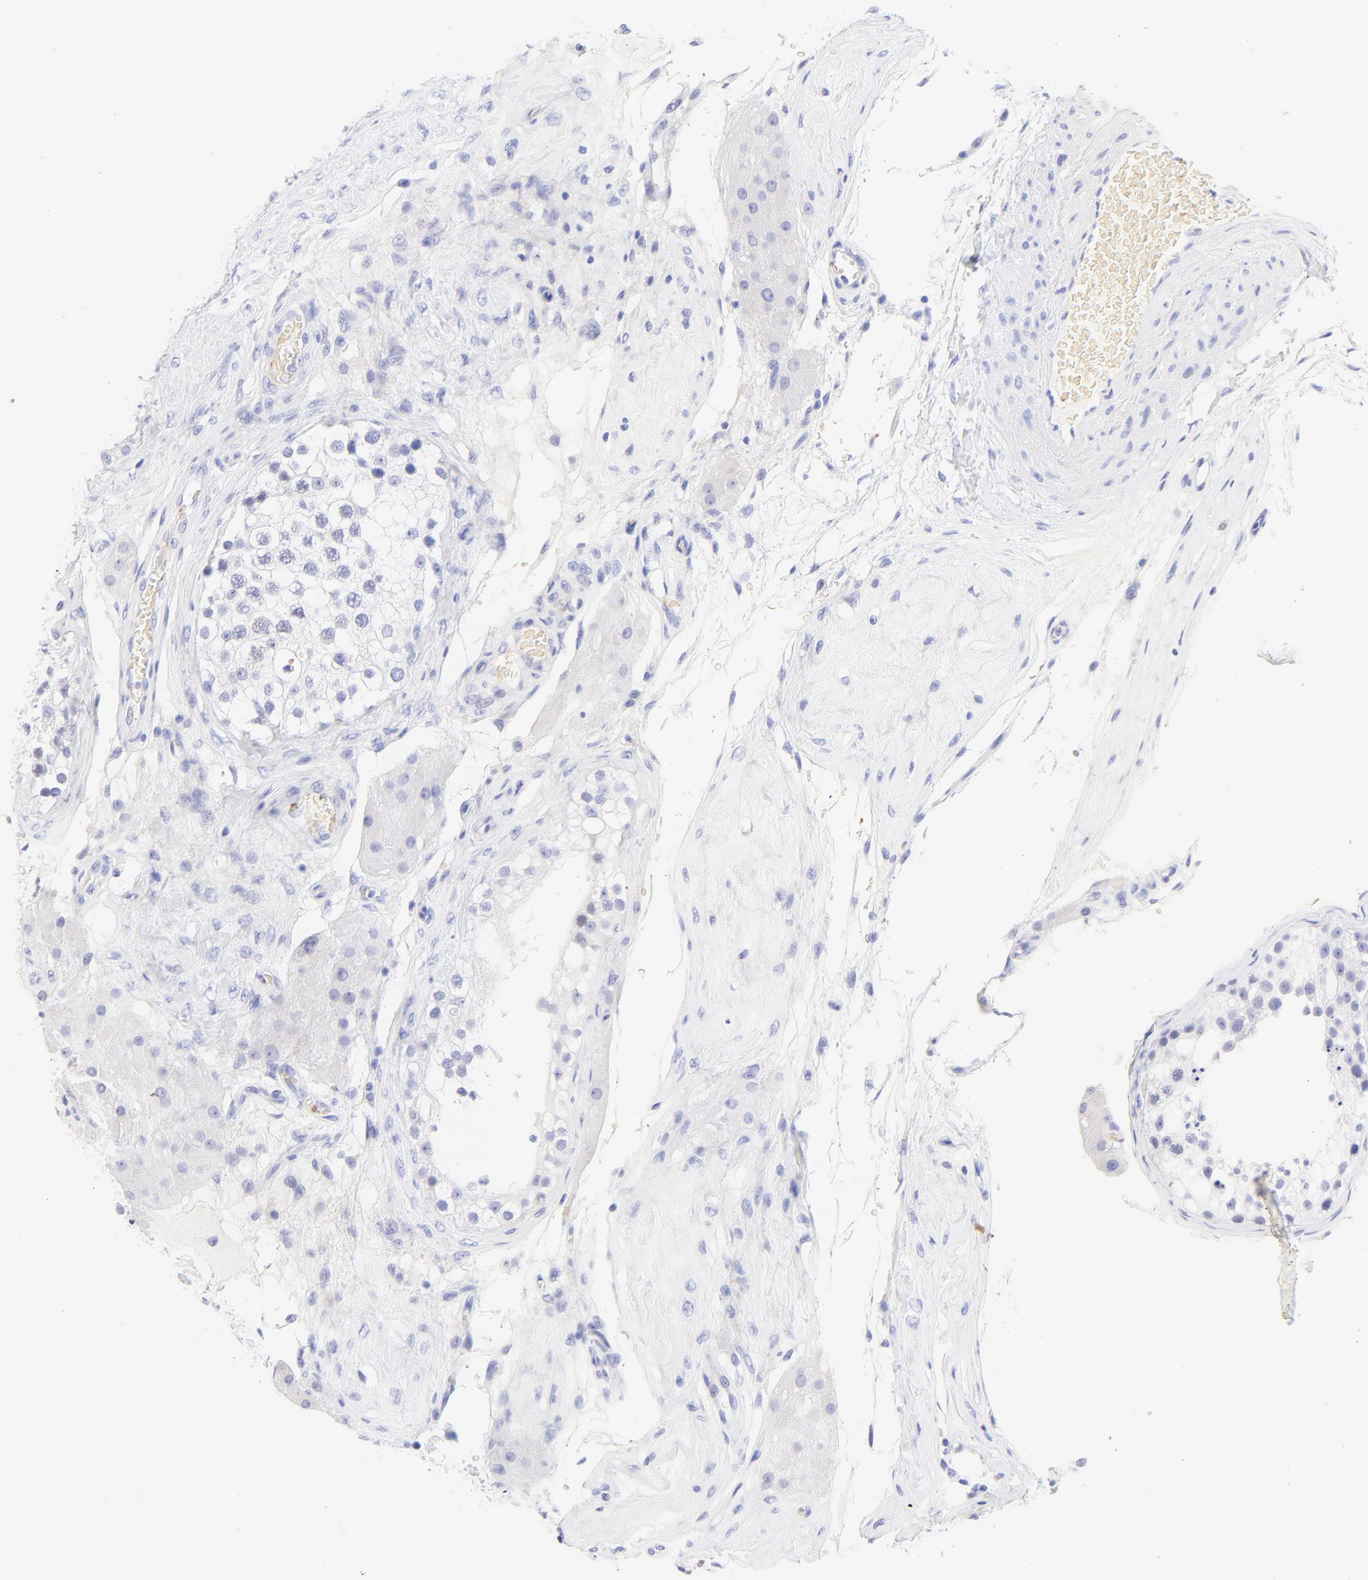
{"staining": {"intensity": "negative", "quantity": "none", "location": "none"}, "tissue": "testis", "cell_type": "Cells in seminiferous ducts", "image_type": "normal", "snomed": [{"axis": "morphology", "description": "Normal tissue, NOS"}, {"axis": "topography", "description": "Testis"}], "caption": "Immunohistochemistry micrograph of benign testis: human testis stained with DAB reveals no significant protein positivity in cells in seminiferous ducts.", "gene": "FRMPD3", "patient": {"sex": "male", "age": 68}}